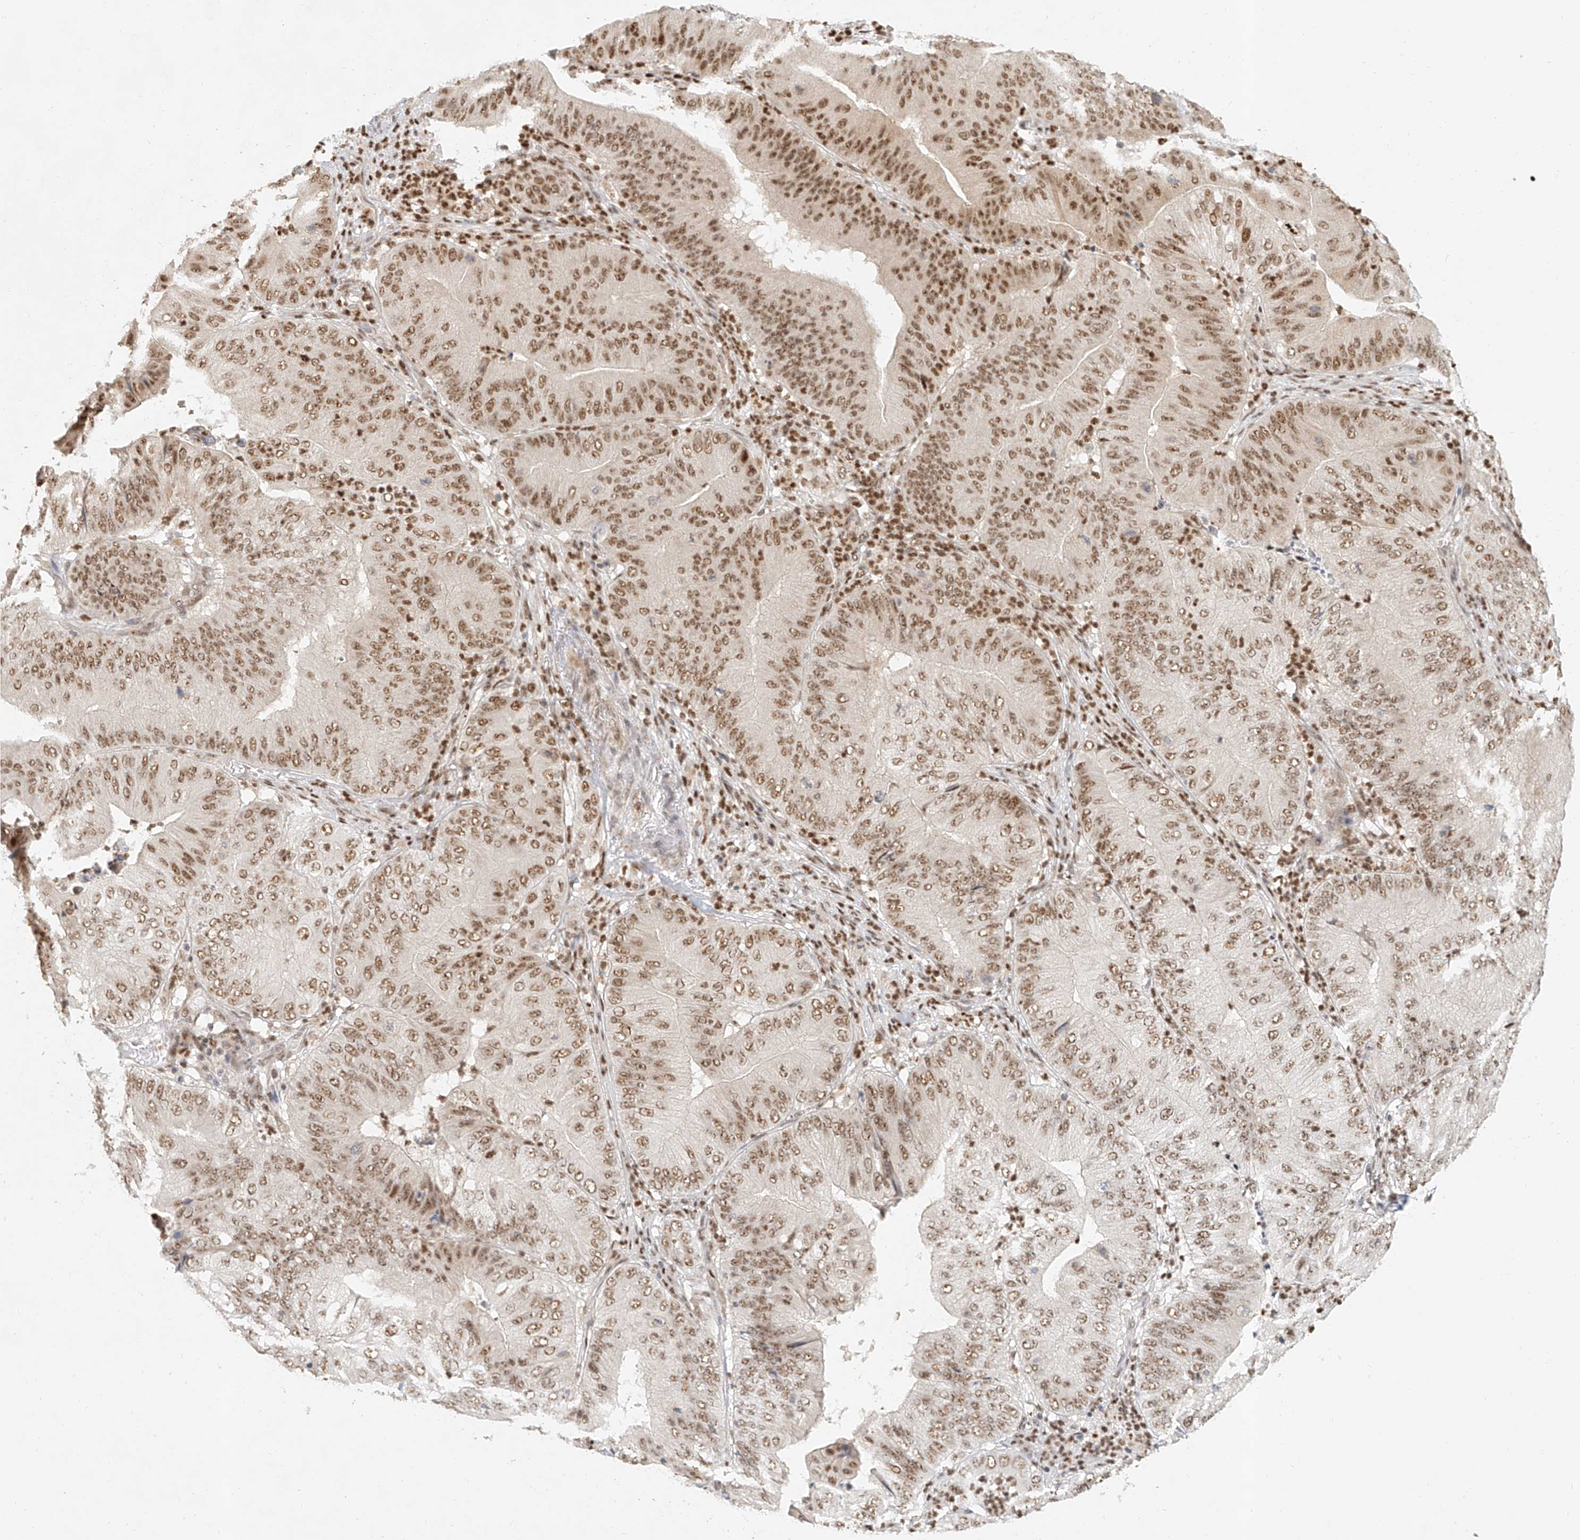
{"staining": {"intensity": "moderate", "quantity": ">75%", "location": "nuclear"}, "tissue": "pancreatic cancer", "cell_type": "Tumor cells", "image_type": "cancer", "snomed": [{"axis": "morphology", "description": "Adenocarcinoma, NOS"}, {"axis": "topography", "description": "Pancreas"}], "caption": "Protein analysis of pancreatic cancer (adenocarcinoma) tissue exhibits moderate nuclear staining in about >75% of tumor cells. (brown staining indicates protein expression, while blue staining denotes nuclei).", "gene": "CXorf58", "patient": {"sex": "female", "age": 77}}